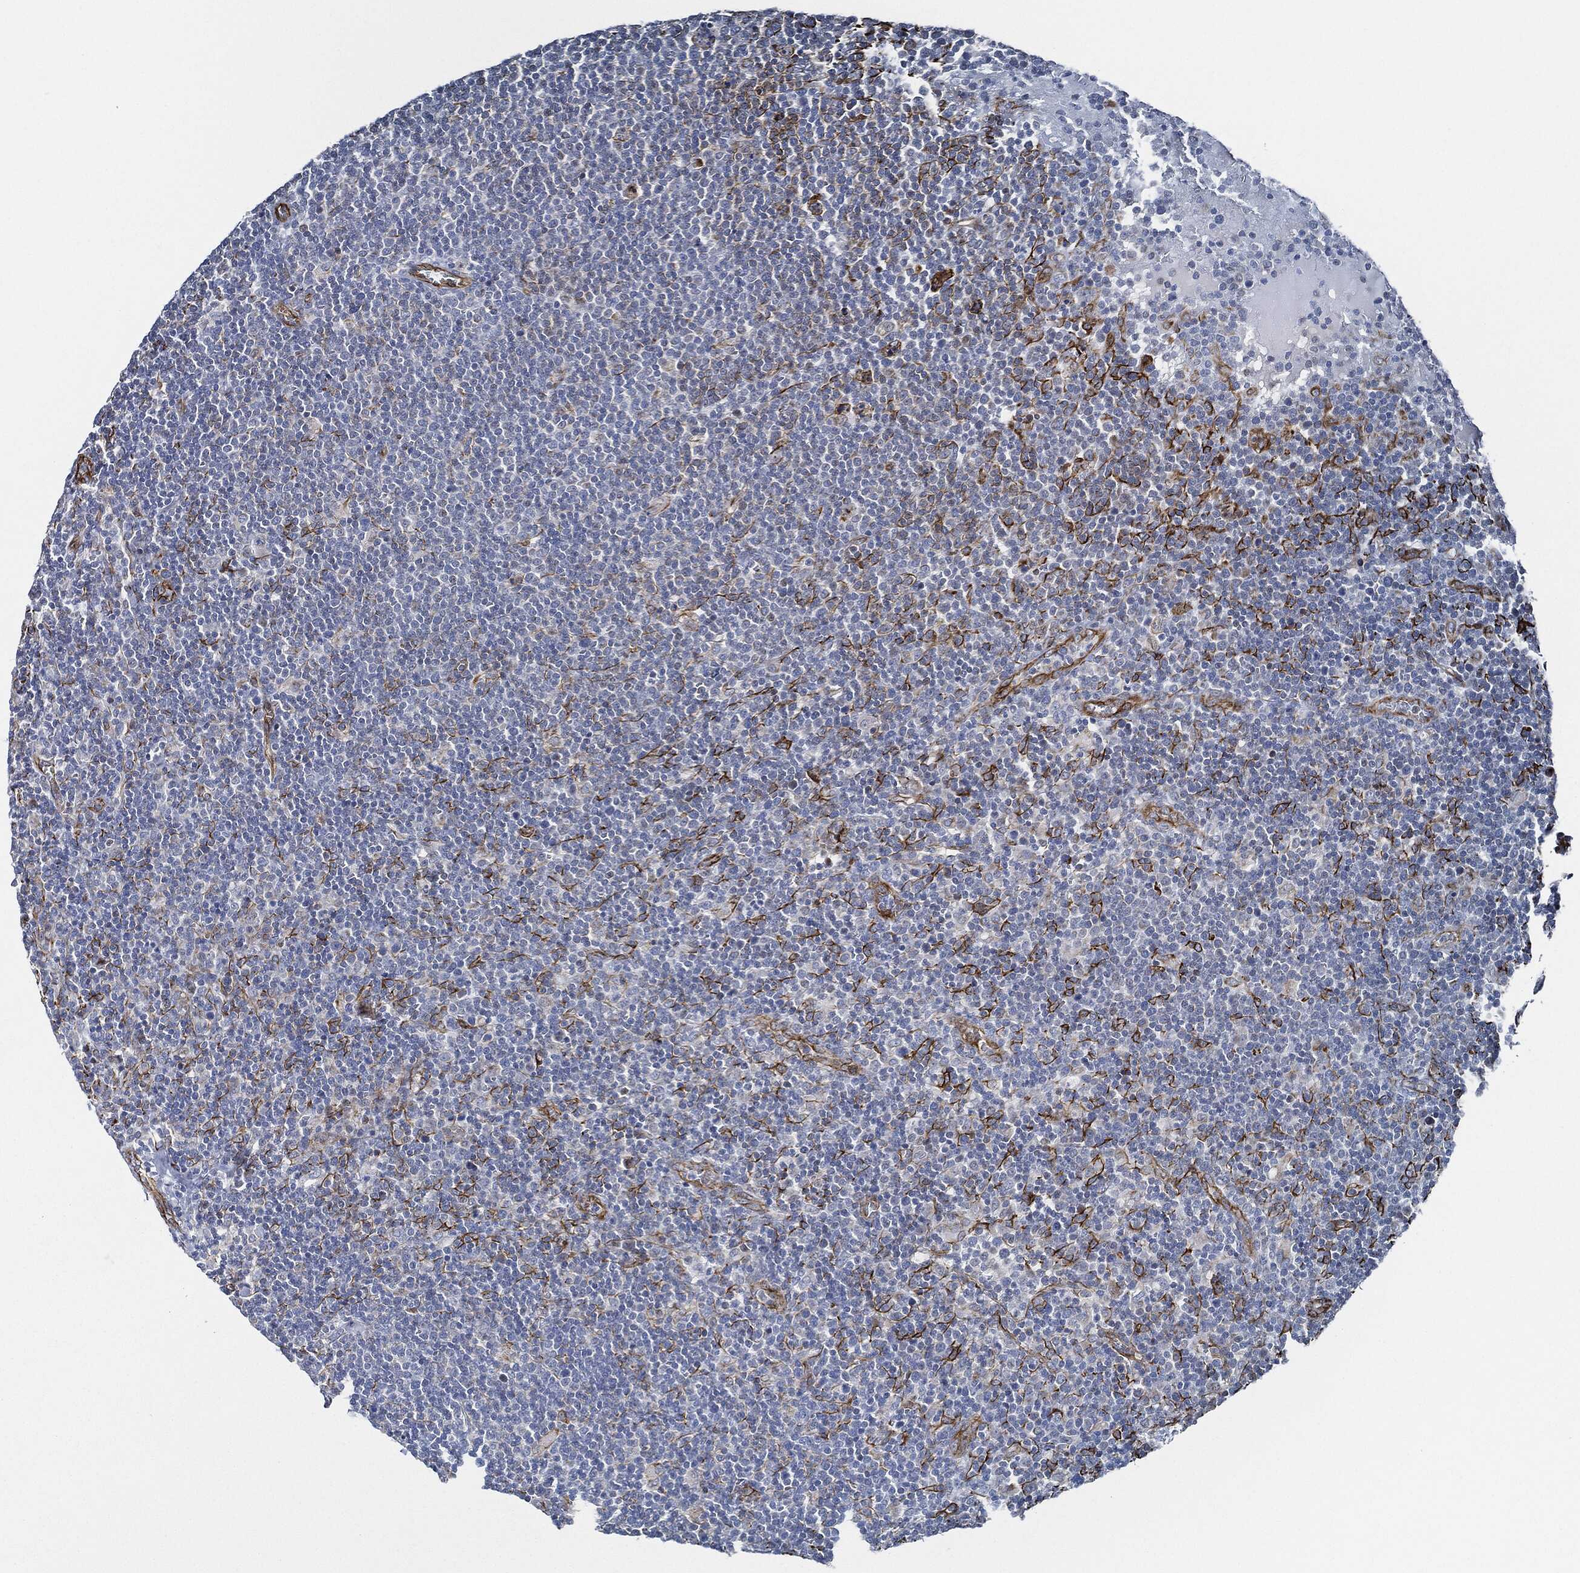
{"staining": {"intensity": "negative", "quantity": "none", "location": "none"}, "tissue": "lymphoma", "cell_type": "Tumor cells", "image_type": "cancer", "snomed": [{"axis": "morphology", "description": "Malignant lymphoma, non-Hodgkin's type, High grade"}, {"axis": "topography", "description": "Lymph node"}], "caption": "The micrograph exhibits no staining of tumor cells in lymphoma.", "gene": "THSD1", "patient": {"sex": "male", "age": 61}}